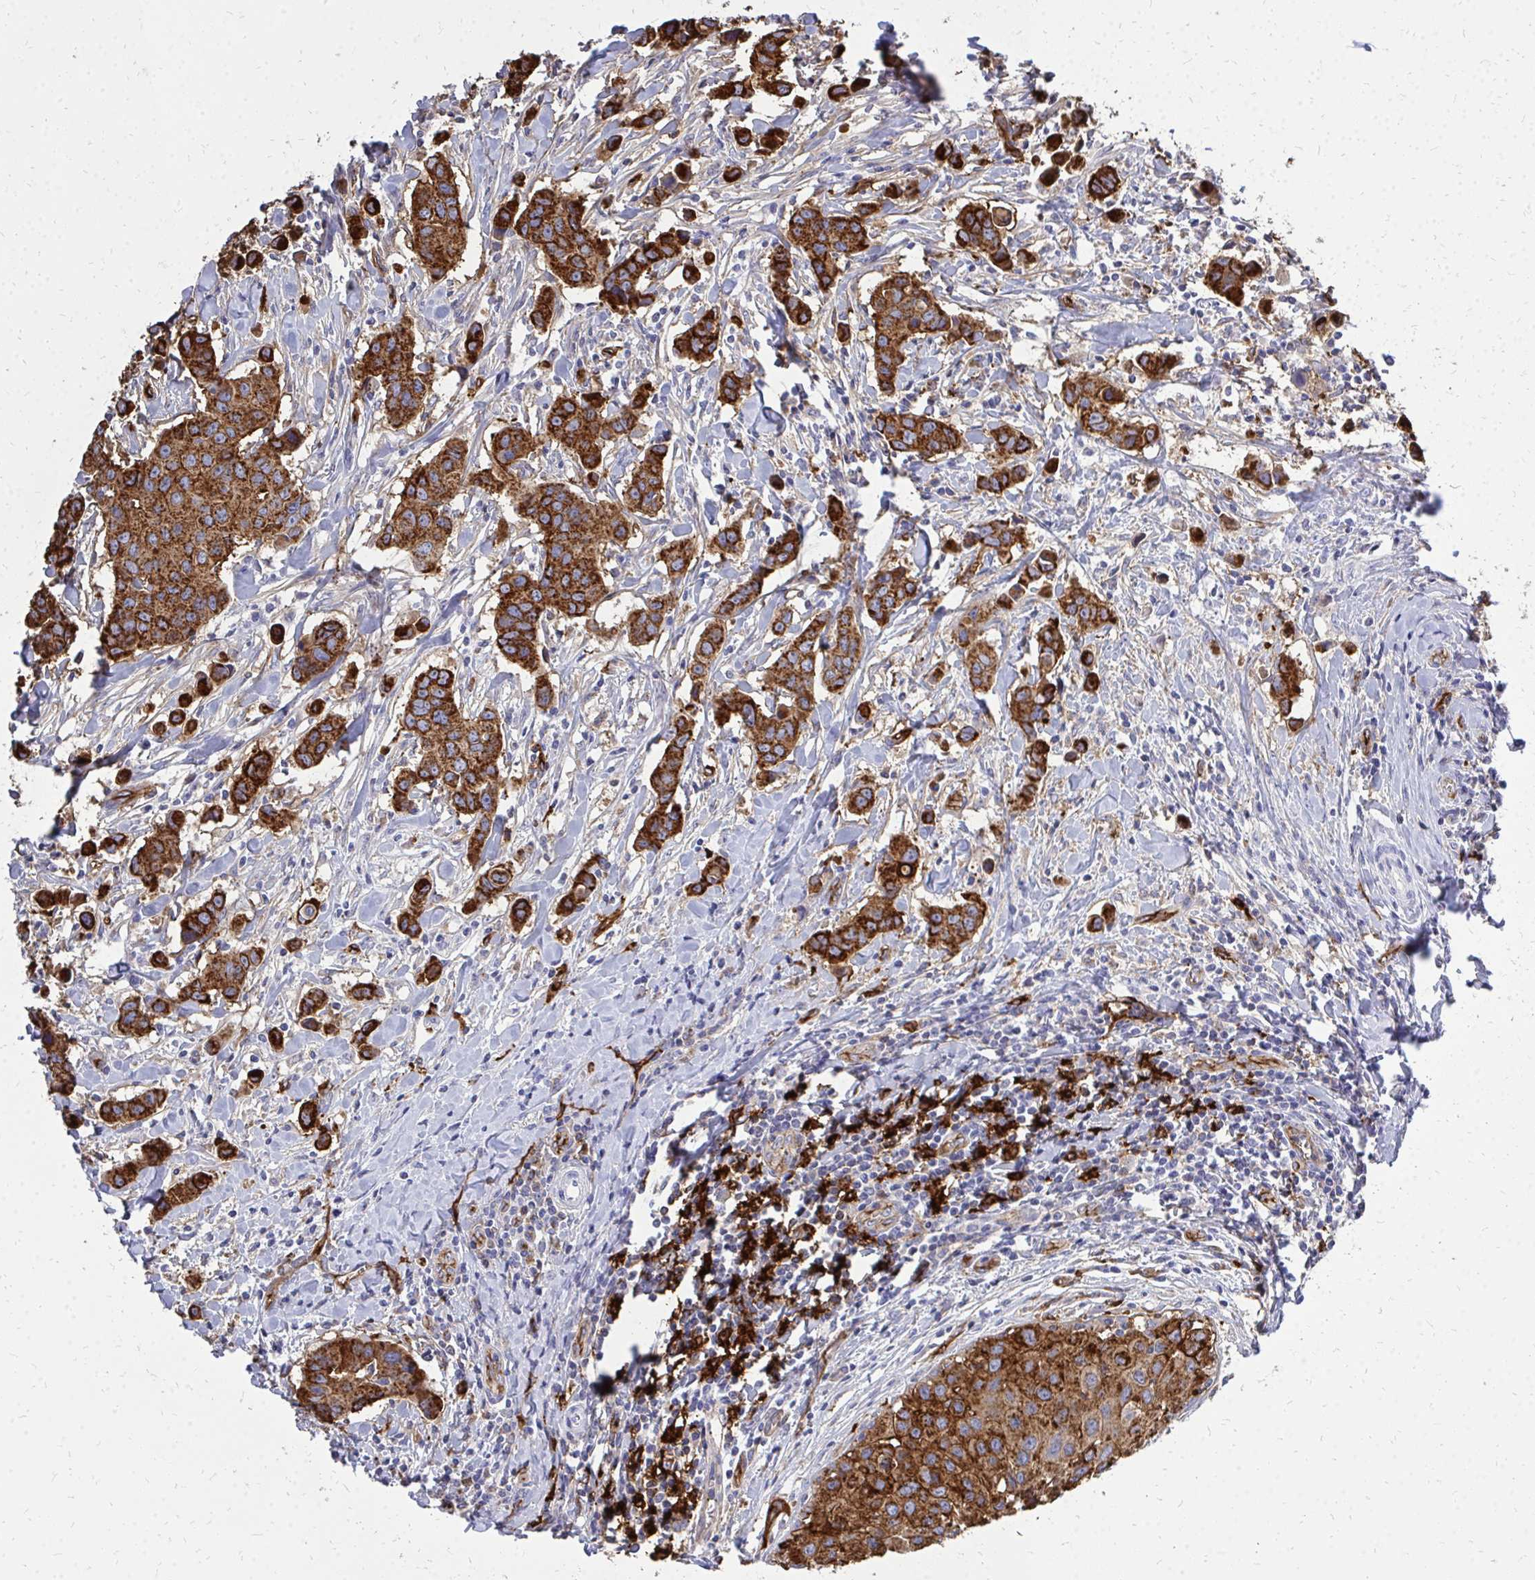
{"staining": {"intensity": "strong", "quantity": ">75%", "location": "cytoplasmic/membranous"}, "tissue": "breast cancer", "cell_type": "Tumor cells", "image_type": "cancer", "snomed": [{"axis": "morphology", "description": "Duct carcinoma"}, {"axis": "topography", "description": "Breast"}], "caption": "DAB (3,3'-diaminobenzidine) immunohistochemical staining of human breast cancer (intraductal carcinoma) shows strong cytoplasmic/membranous protein staining in about >75% of tumor cells.", "gene": "MARCKSL1", "patient": {"sex": "female", "age": 24}}